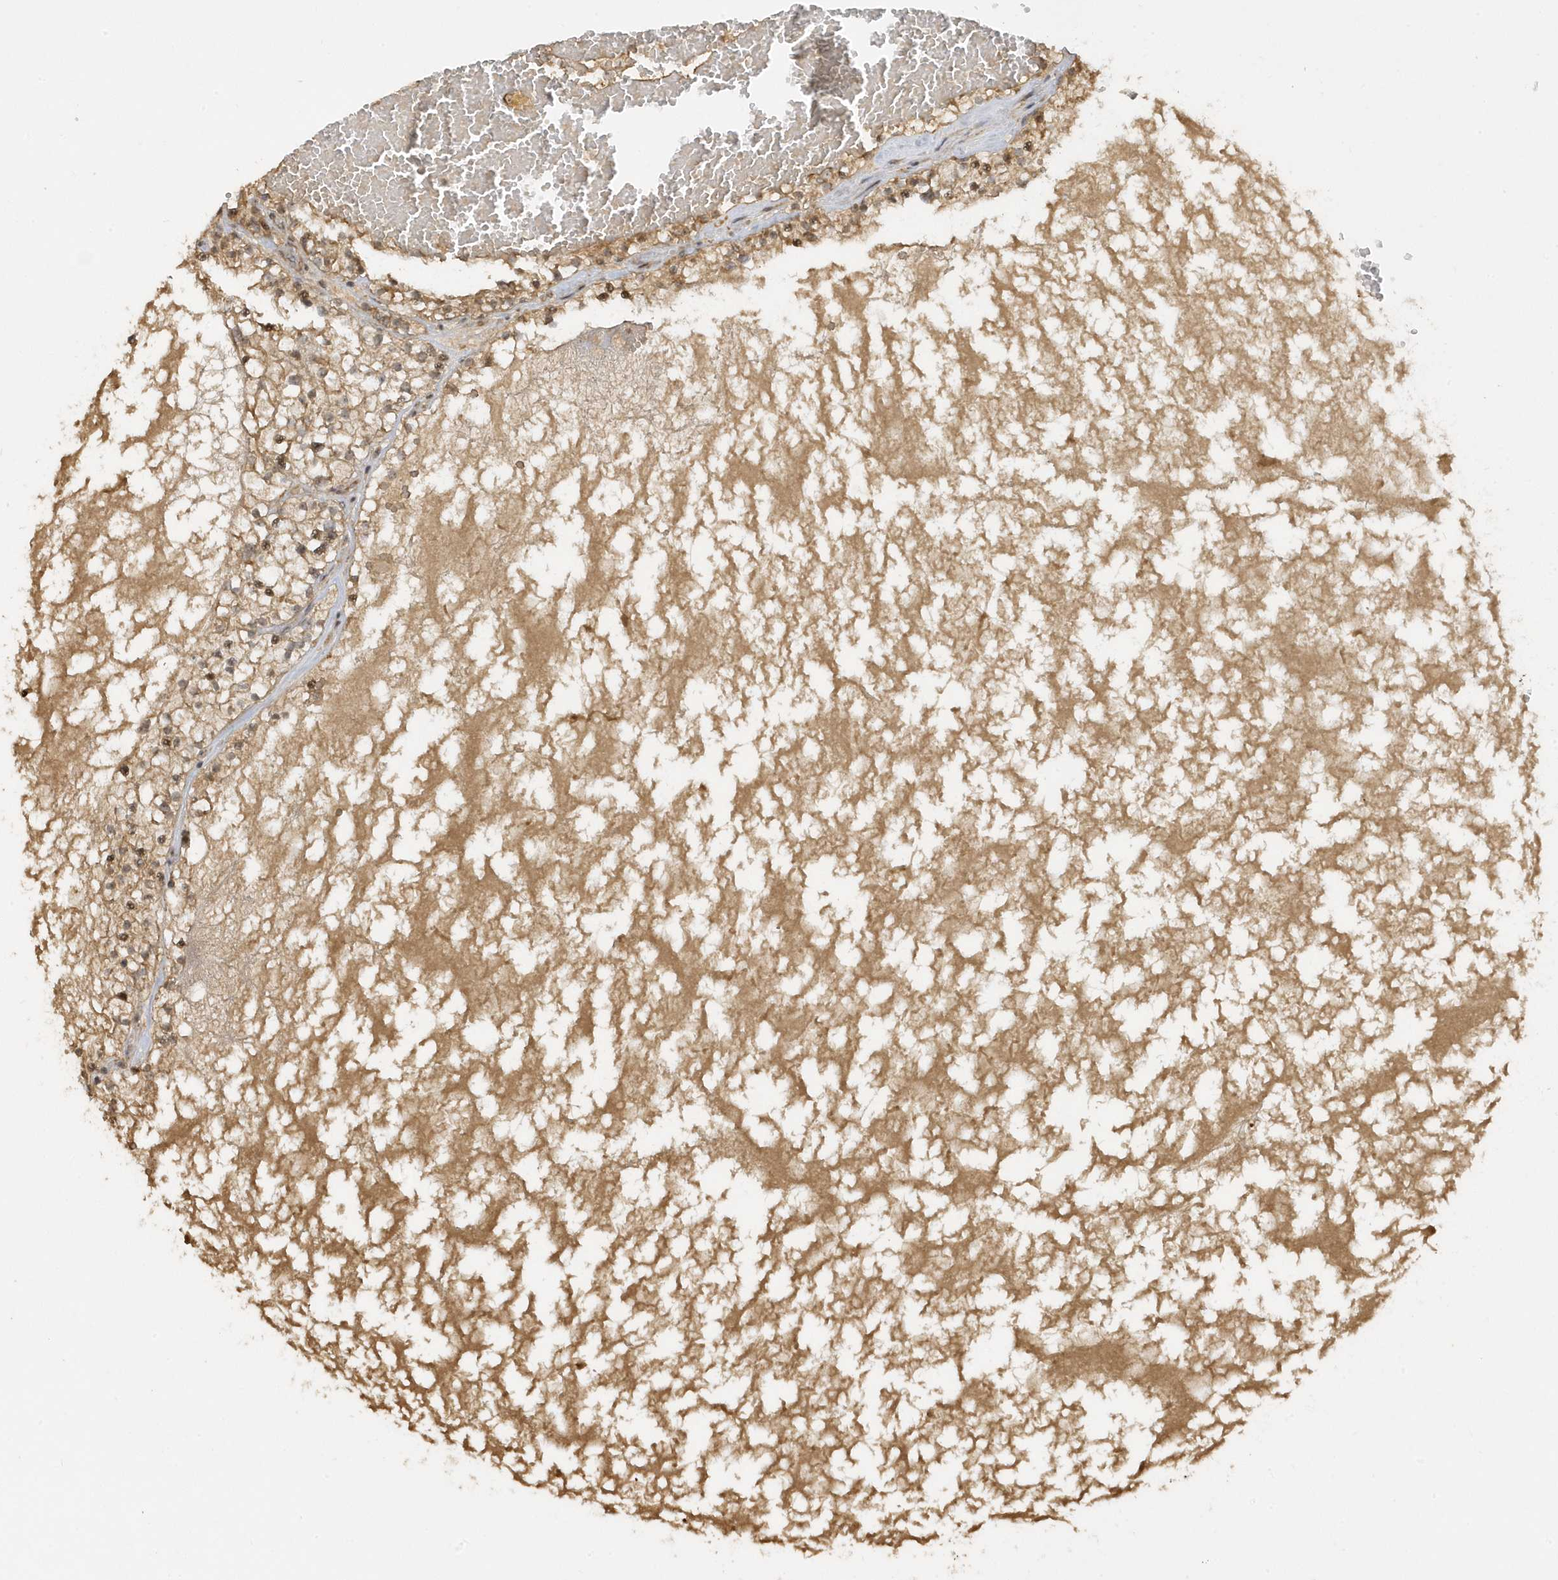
{"staining": {"intensity": "moderate", "quantity": ">75%", "location": "cytoplasmic/membranous,nuclear"}, "tissue": "renal cancer", "cell_type": "Tumor cells", "image_type": "cancer", "snomed": [{"axis": "morphology", "description": "Normal tissue, NOS"}, {"axis": "morphology", "description": "Adenocarcinoma, NOS"}, {"axis": "topography", "description": "Kidney"}], "caption": "A high-resolution image shows immunohistochemistry staining of renal cancer (adenocarcinoma), which reveals moderate cytoplasmic/membranous and nuclear staining in about >75% of tumor cells.", "gene": "ECM2", "patient": {"sex": "male", "age": 68}}